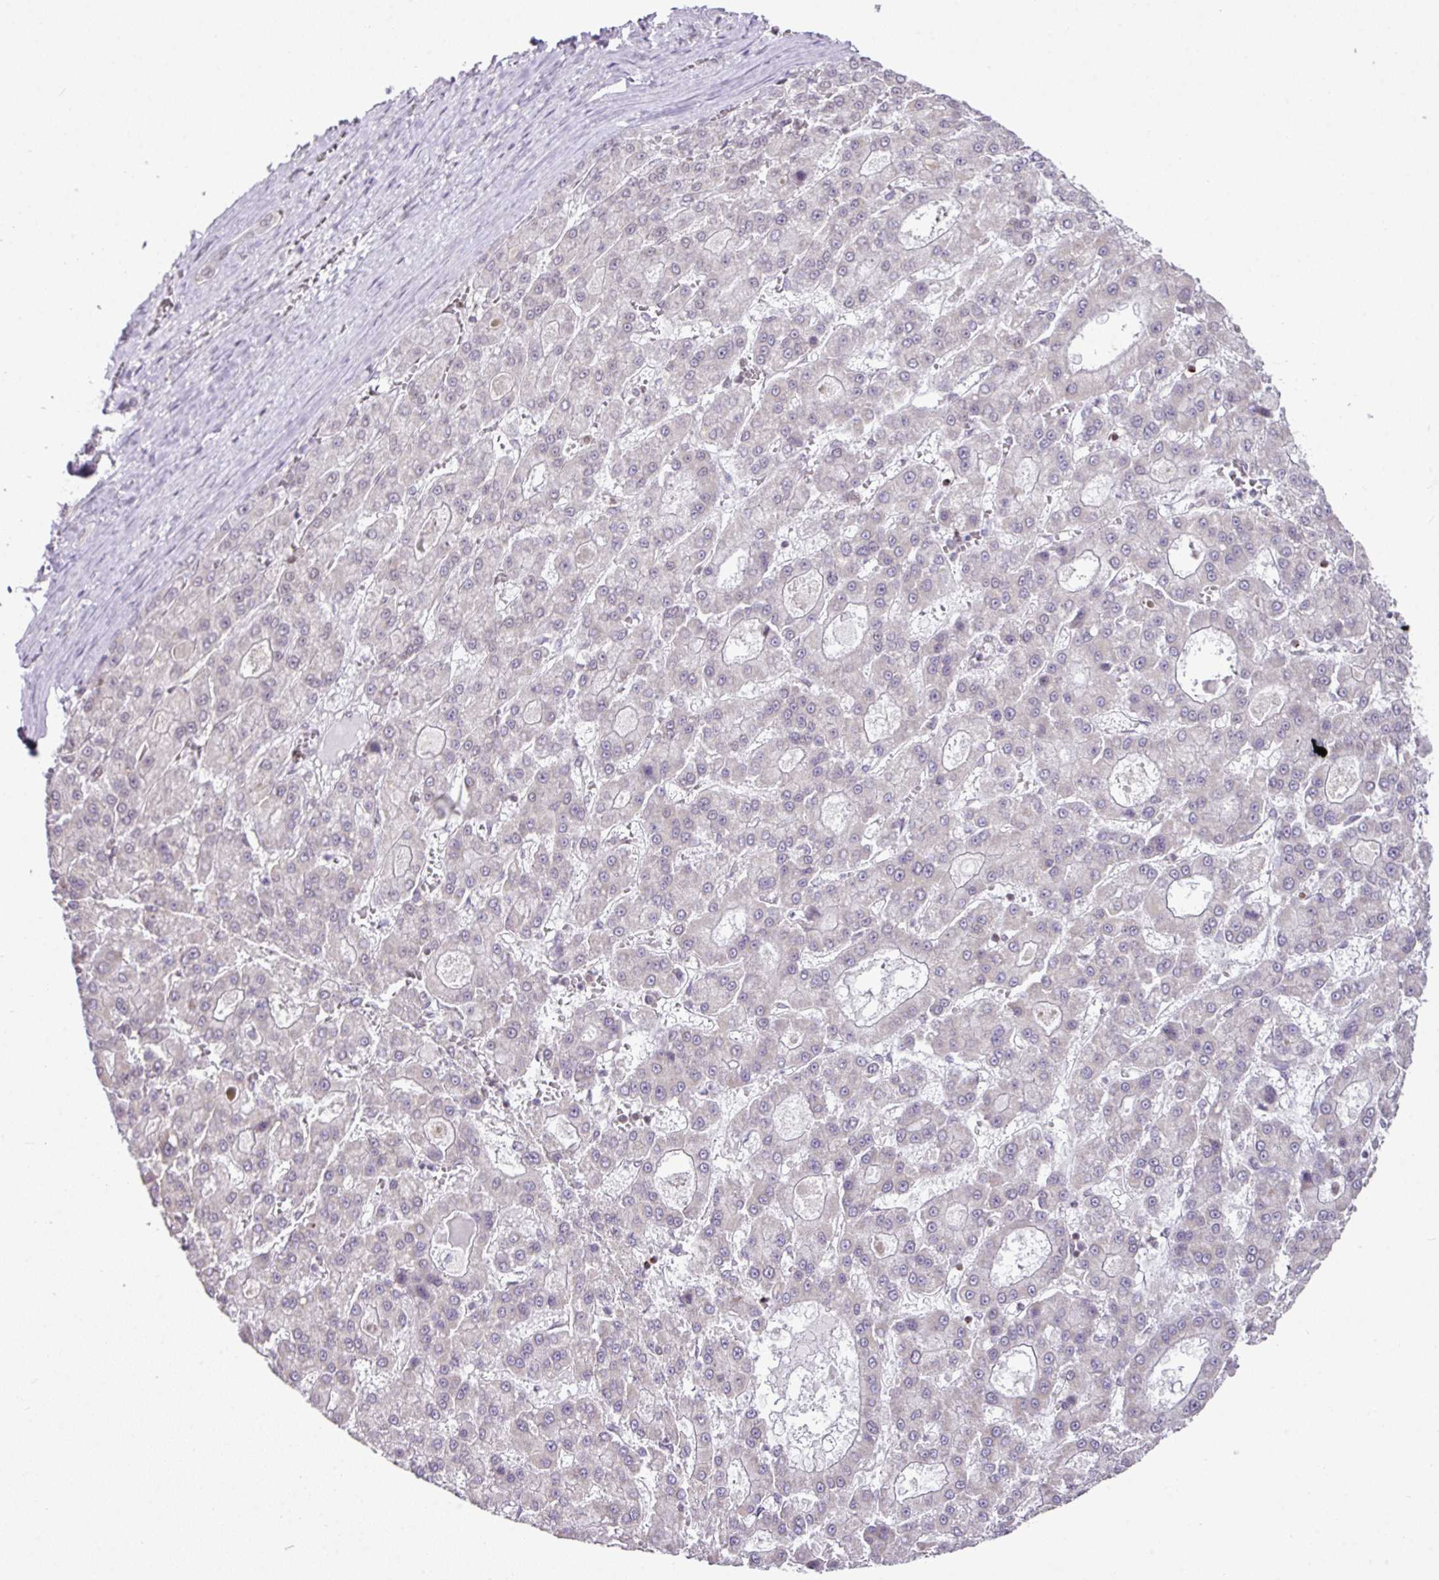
{"staining": {"intensity": "negative", "quantity": "none", "location": "none"}, "tissue": "liver cancer", "cell_type": "Tumor cells", "image_type": "cancer", "snomed": [{"axis": "morphology", "description": "Carcinoma, Hepatocellular, NOS"}, {"axis": "topography", "description": "Liver"}], "caption": "An immunohistochemistry image of liver cancer (hepatocellular carcinoma) is shown. There is no staining in tumor cells of liver cancer (hepatocellular carcinoma).", "gene": "FAM32A", "patient": {"sex": "male", "age": 70}}